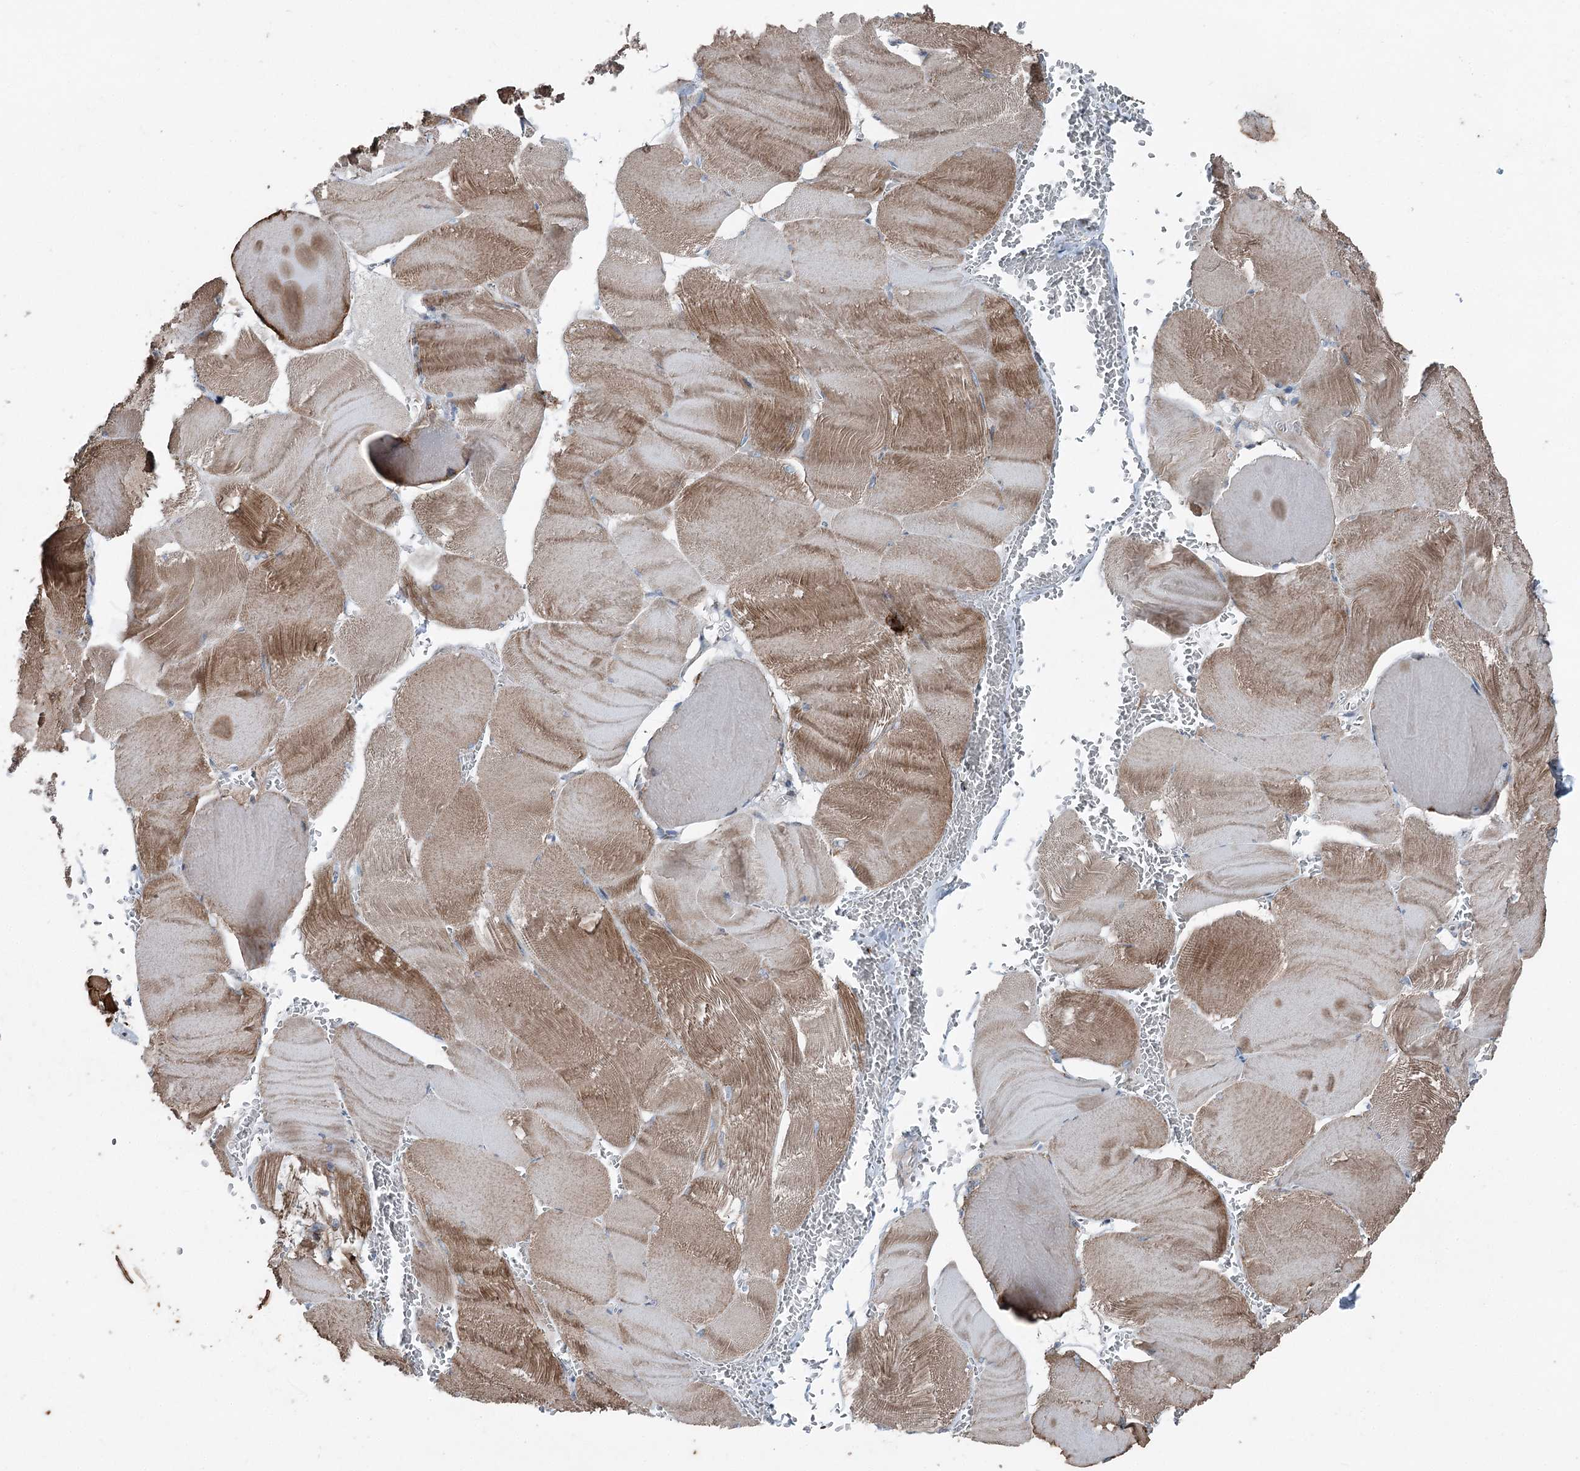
{"staining": {"intensity": "moderate", "quantity": ">75%", "location": "cytoplasmic/membranous"}, "tissue": "skeletal muscle", "cell_type": "Myocytes", "image_type": "normal", "snomed": [{"axis": "morphology", "description": "Normal tissue, NOS"}, {"axis": "morphology", "description": "Basal cell carcinoma"}, {"axis": "topography", "description": "Skeletal muscle"}], "caption": "IHC (DAB (3,3'-diaminobenzidine)) staining of unremarkable human skeletal muscle exhibits moderate cytoplasmic/membranous protein expression in about >75% of myocytes. The staining is performed using DAB (3,3'-diaminobenzidine) brown chromogen to label protein expression. The nuclei are counter-stained blue using hematoxylin.", "gene": "UCN3", "patient": {"sex": "female", "age": 64}}